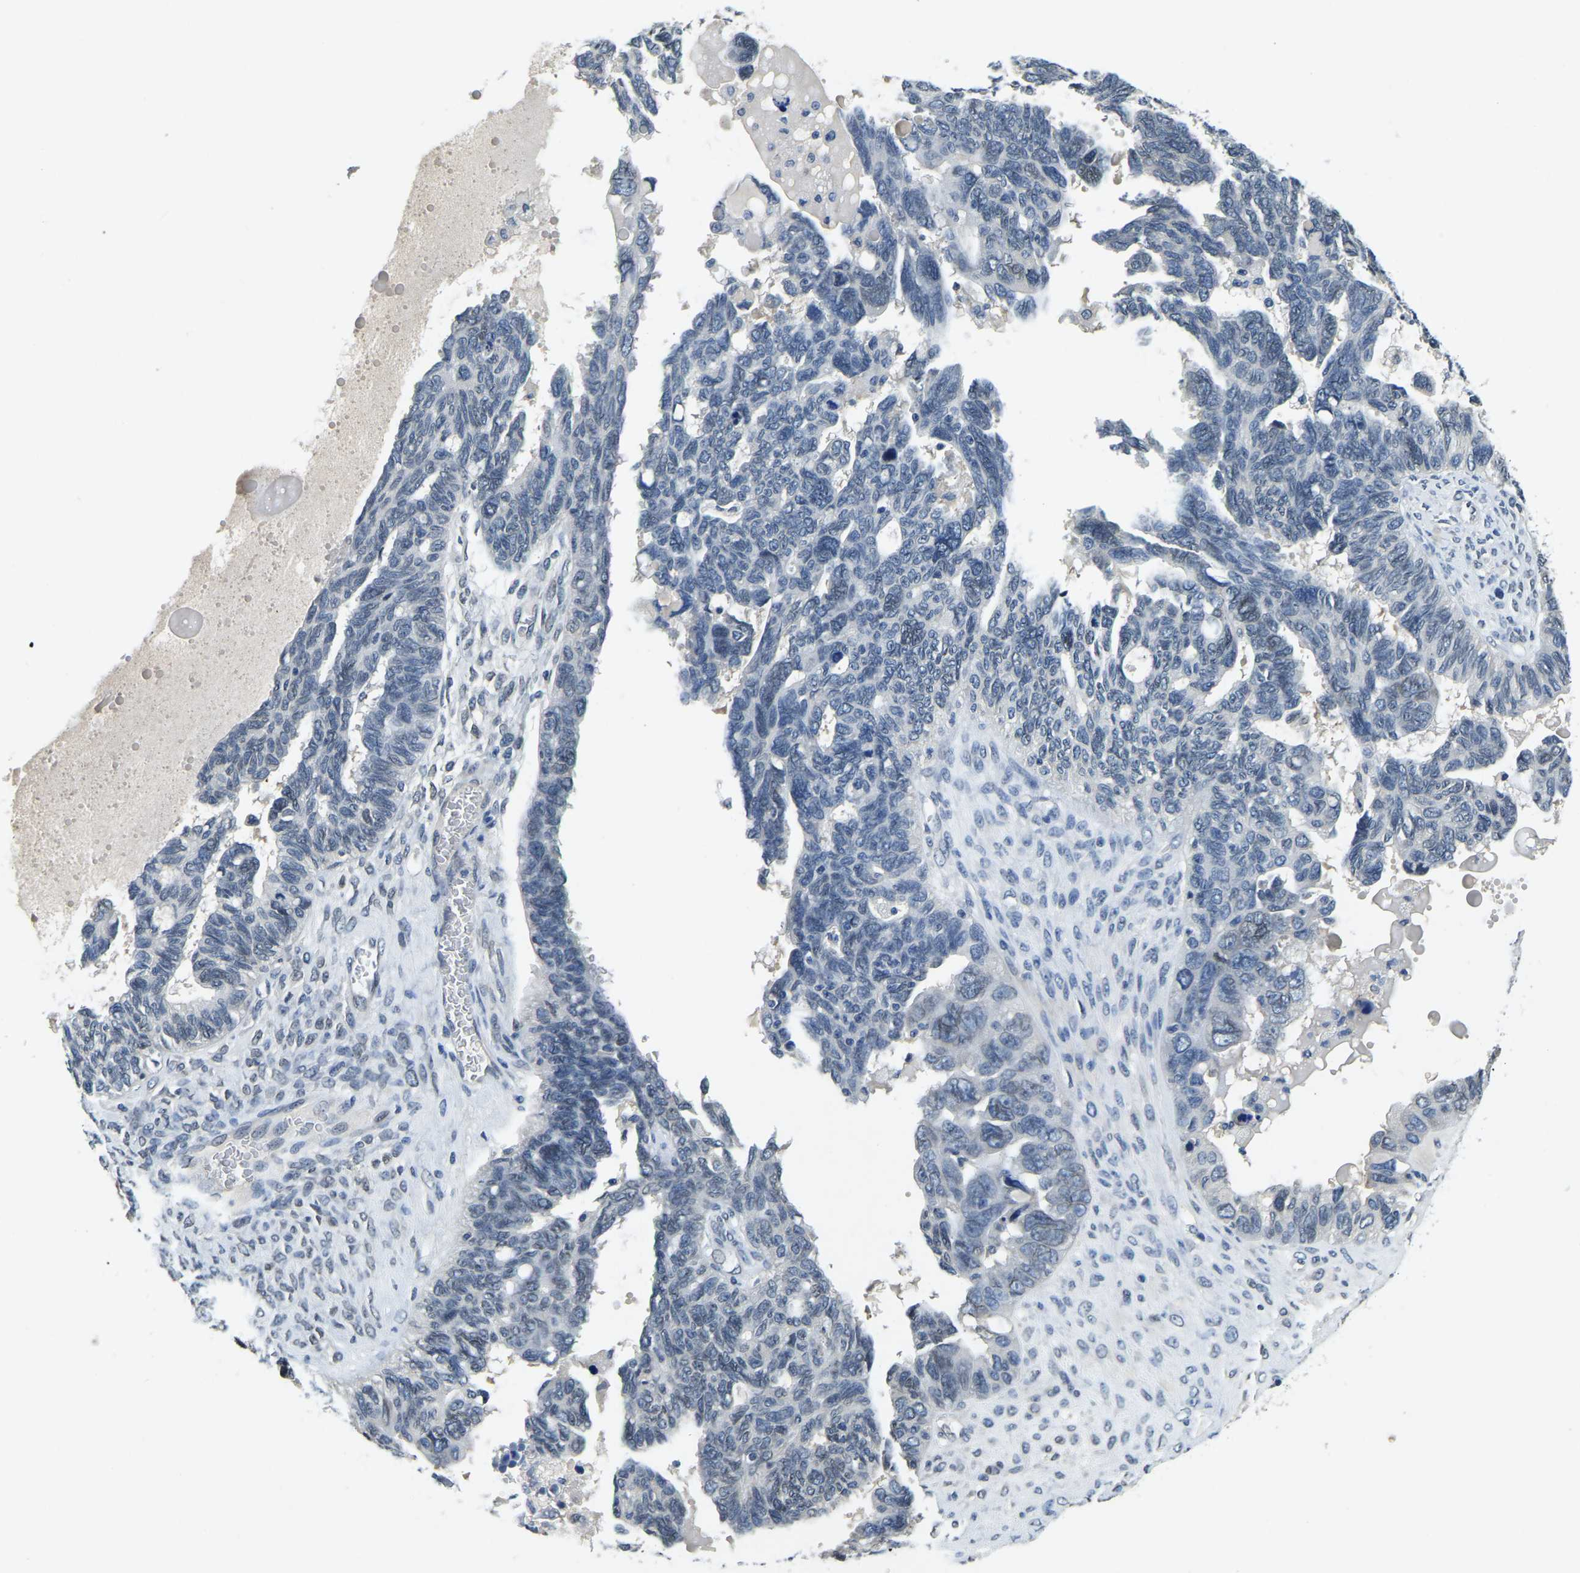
{"staining": {"intensity": "negative", "quantity": "none", "location": "none"}, "tissue": "ovarian cancer", "cell_type": "Tumor cells", "image_type": "cancer", "snomed": [{"axis": "morphology", "description": "Cystadenocarcinoma, serous, NOS"}, {"axis": "topography", "description": "Ovary"}], "caption": "Tumor cells show no significant expression in ovarian cancer (serous cystadenocarcinoma).", "gene": "RANBP2", "patient": {"sex": "female", "age": 79}}